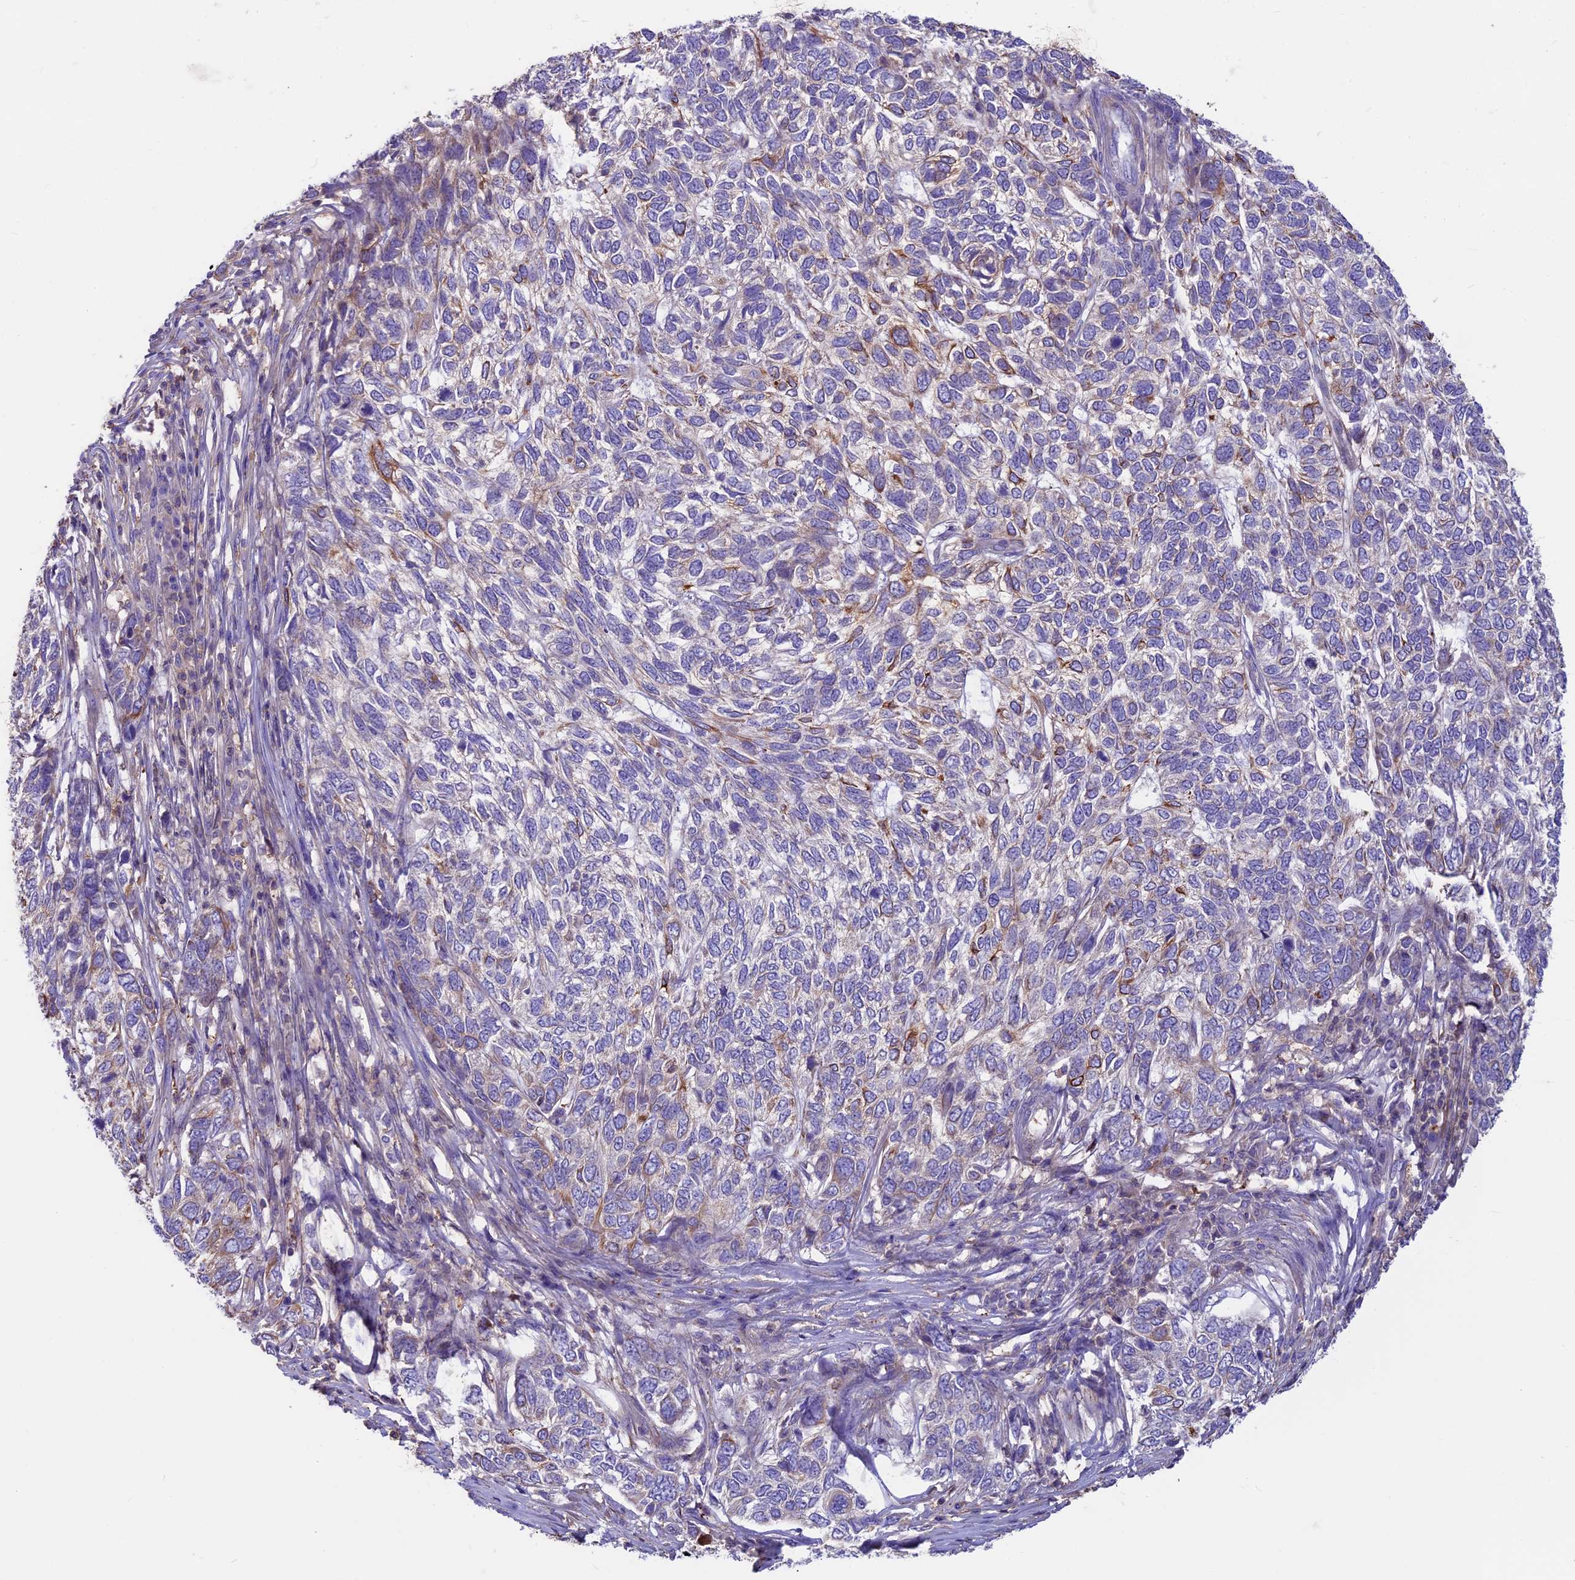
{"staining": {"intensity": "moderate", "quantity": "<25%", "location": "cytoplasmic/membranous"}, "tissue": "skin cancer", "cell_type": "Tumor cells", "image_type": "cancer", "snomed": [{"axis": "morphology", "description": "Basal cell carcinoma"}, {"axis": "topography", "description": "Skin"}], "caption": "Tumor cells reveal low levels of moderate cytoplasmic/membranous positivity in approximately <25% of cells in human skin basal cell carcinoma. (DAB IHC with brightfield microscopy, high magnification).", "gene": "CDAN1", "patient": {"sex": "female", "age": 65}}